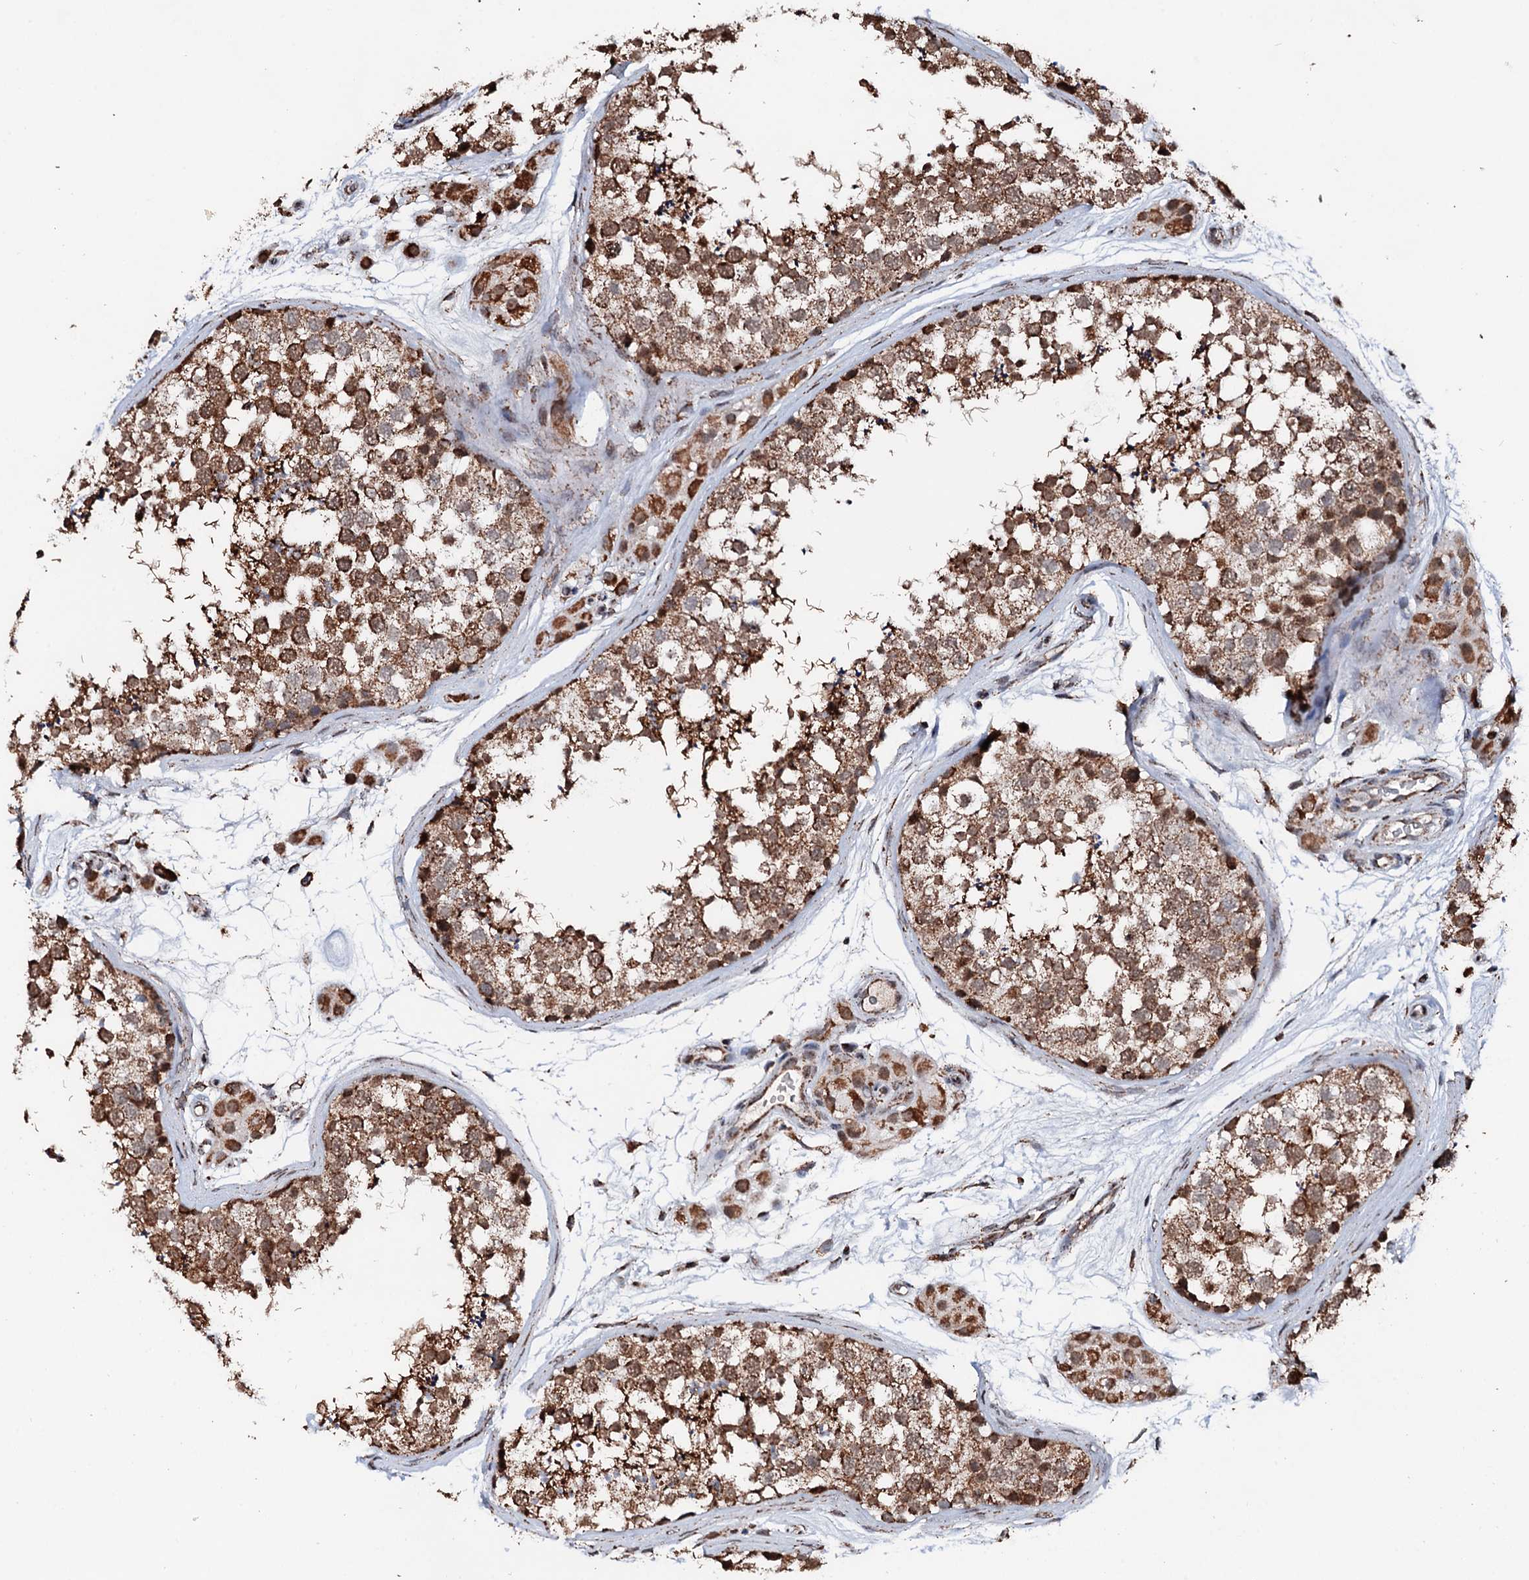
{"staining": {"intensity": "strong", "quantity": ">75%", "location": "cytoplasmic/membranous"}, "tissue": "testis", "cell_type": "Cells in seminiferous ducts", "image_type": "normal", "snomed": [{"axis": "morphology", "description": "Normal tissue, NOS"}, {"axis": "topography", "description": "Testis"}], "caption": "This micrograph demonstrates IHC staining of normal testis, with high strong cytoplasmic/membranous staining in approximately >75% of cells in seminiferous ducts.", "gene": "SECISBP2L", "patient": {"sex": "male", "age": 56}}